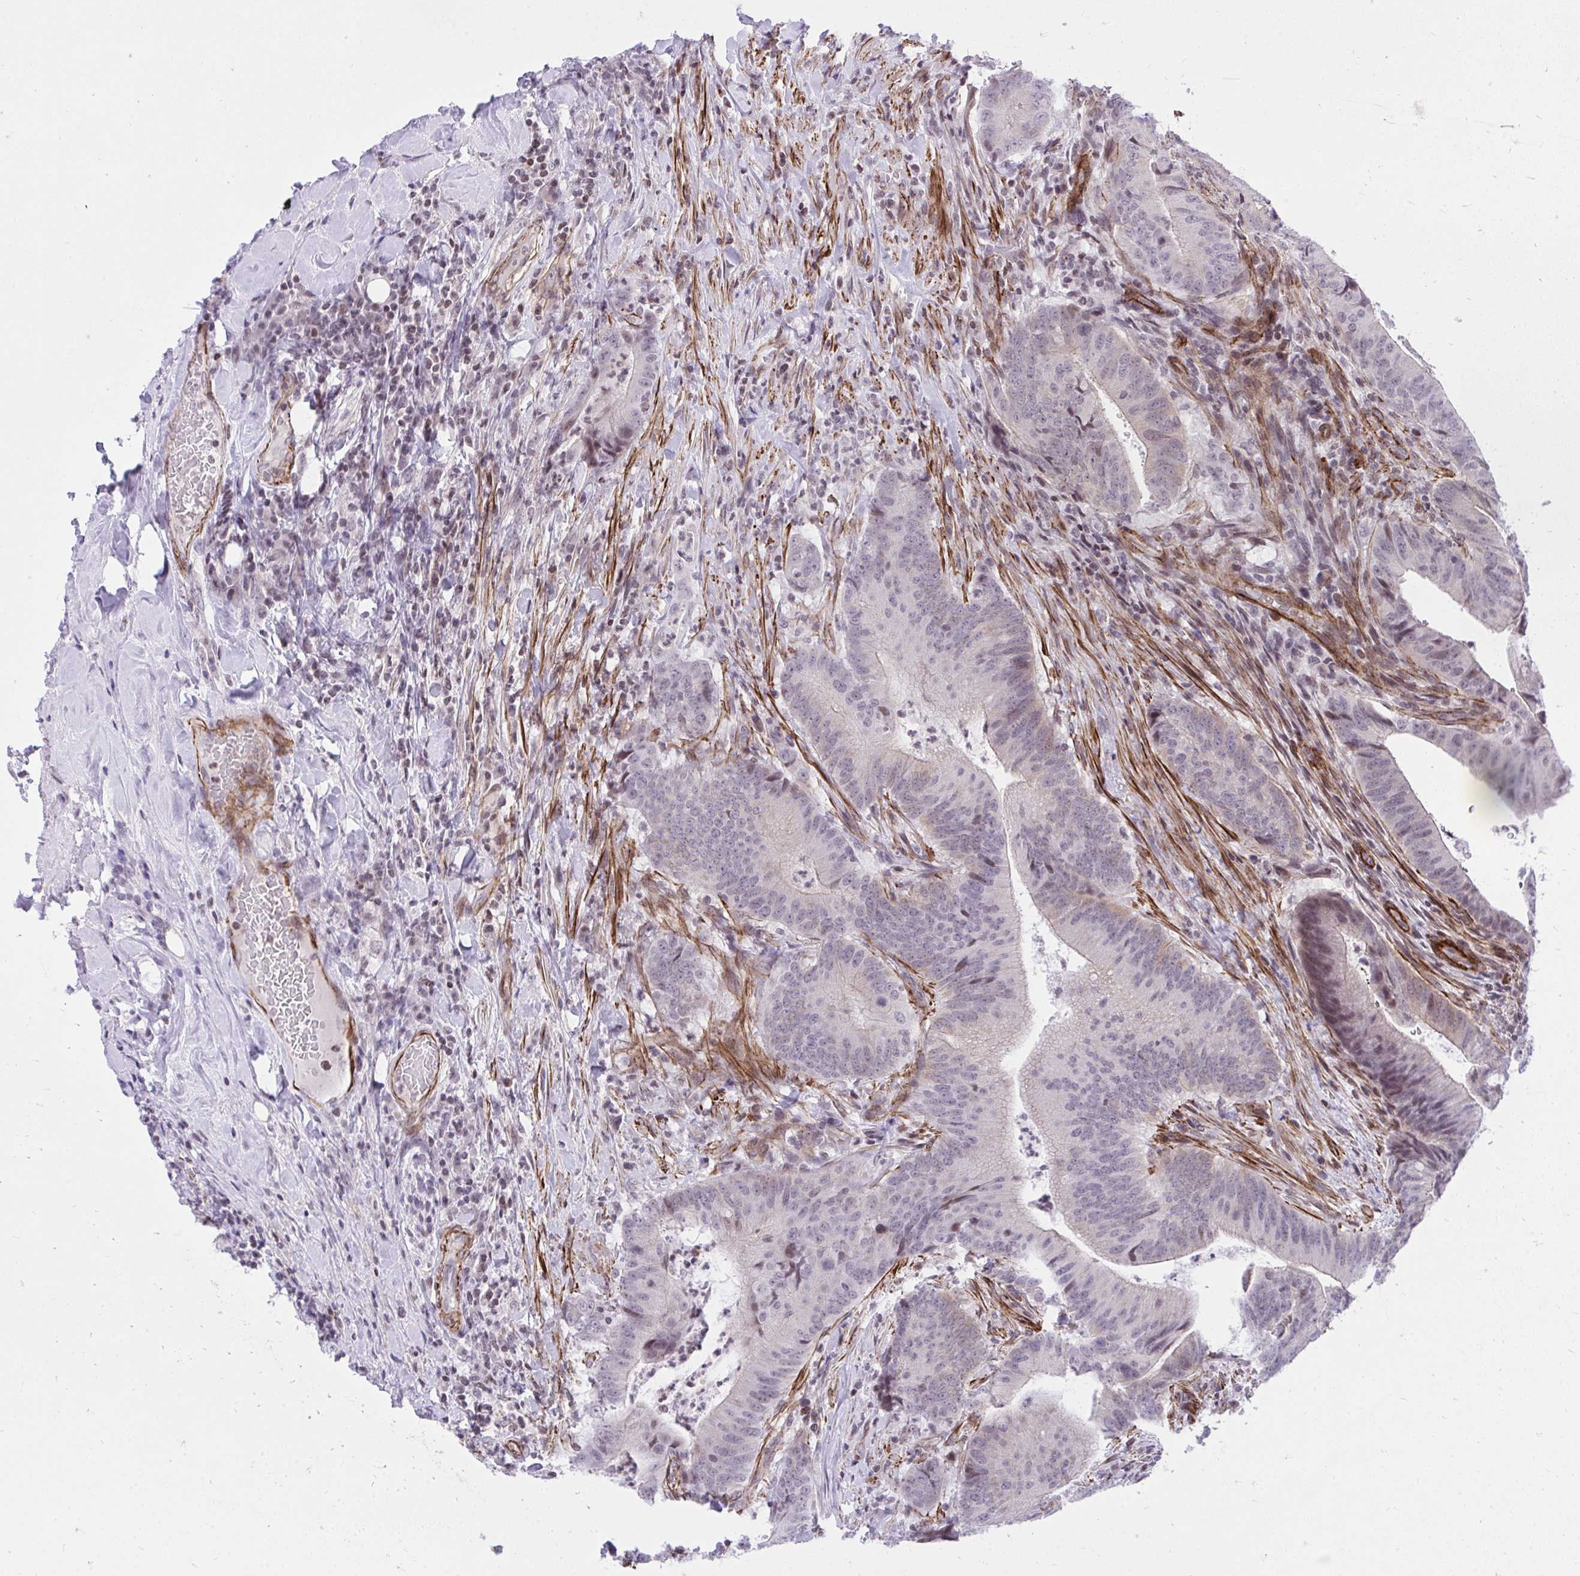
{"staining": {"intensity": "negative", "quantity": "none", "location": "none"}, "tissue": "colorectal cancer", "cell_type": "Tumor cells", "image_type": "cancer", "snomed": [{"axis": "morphology", "description": "Adenocarcinoma, NOS"}, {"axis": "topography", "description": "Colon"}], "caption": "Colorectal adenocarcinoma was stained to show a protein in brown. There is no significant staining in tumor cells.", "gene": "KCNN4", "patient": {"sex": "female", "age": 43}}